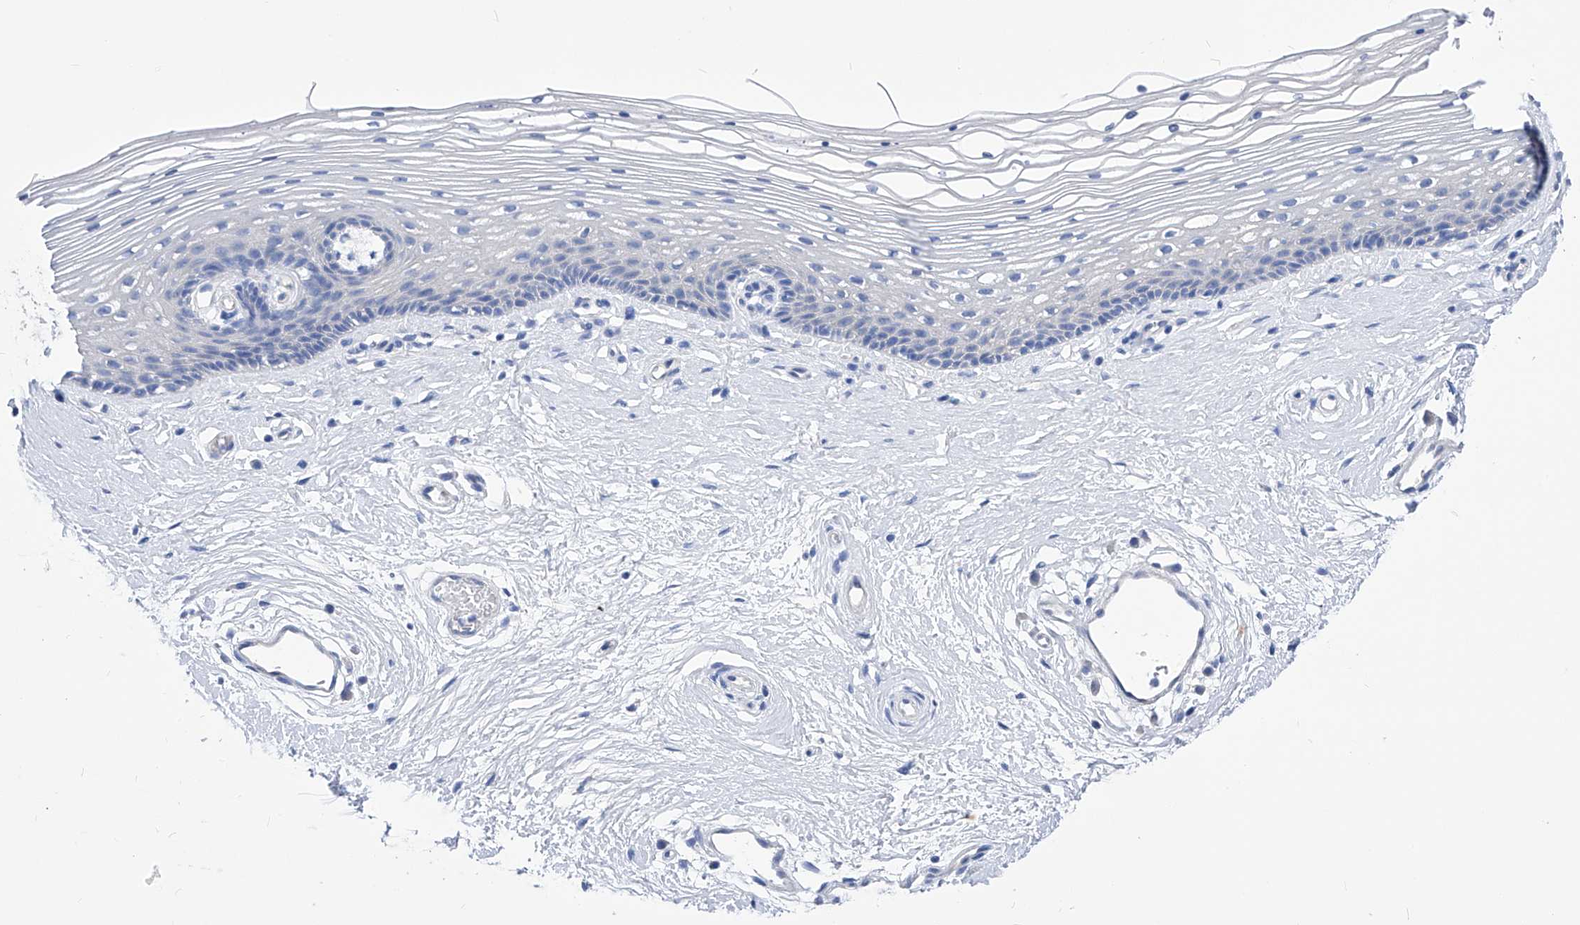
{"staining": {"intensity": "negative", "quantity": "none", "location": "none"}, "tissue": "vagina", "cell_type": "Squamous epithelial cells", "image_type": "normal", "snomed": [{"axis": "morphology", "description": "Normal tissue, NOS"}, {"axis": "topography", "description": "Vagina"}], "caption": "This is an IHC image of benign vagina. There is no staining in squamous epithelial cells.", "gene": "XPNPEP1", "patient": {"sex": "female", "age": 46}}